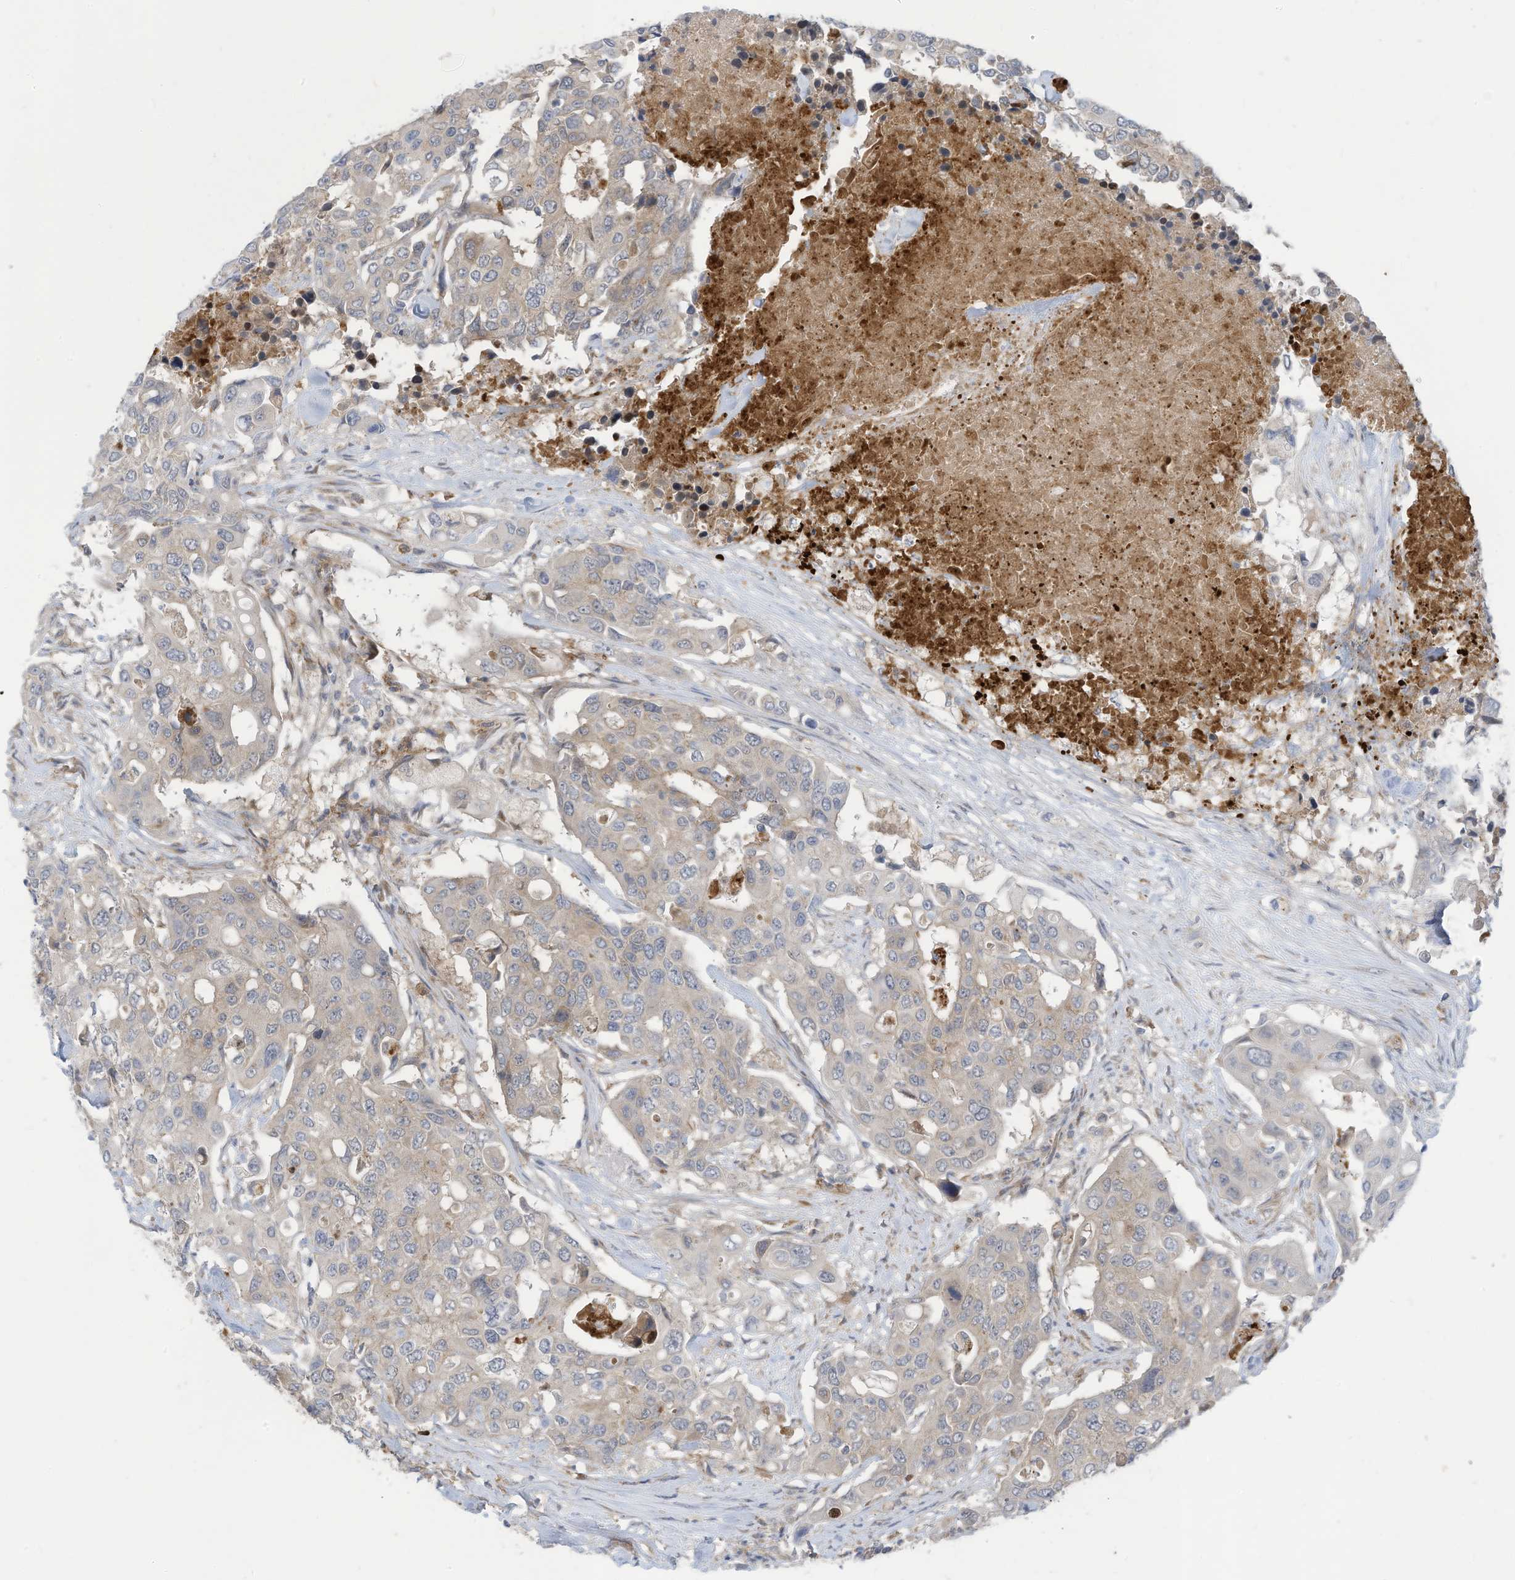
{"staining": {"intensity": "negative", "quantity": "none", "location": "none"}, "tissue": "colorectal cancer", "cell_type": "Tumor cells", "image_type": "cancer", "snomed": [{"axis": "morphology", "description": "Adenocarcinoma, NOS"}, {"axis": "topography", "description": "Colon"}], "caption": "The micrograph reveals no staining of tumor cells in colorectal adenocarcinoma.", "gene": "ADAT2", "patient": {"sex": "male", "age": 77}}